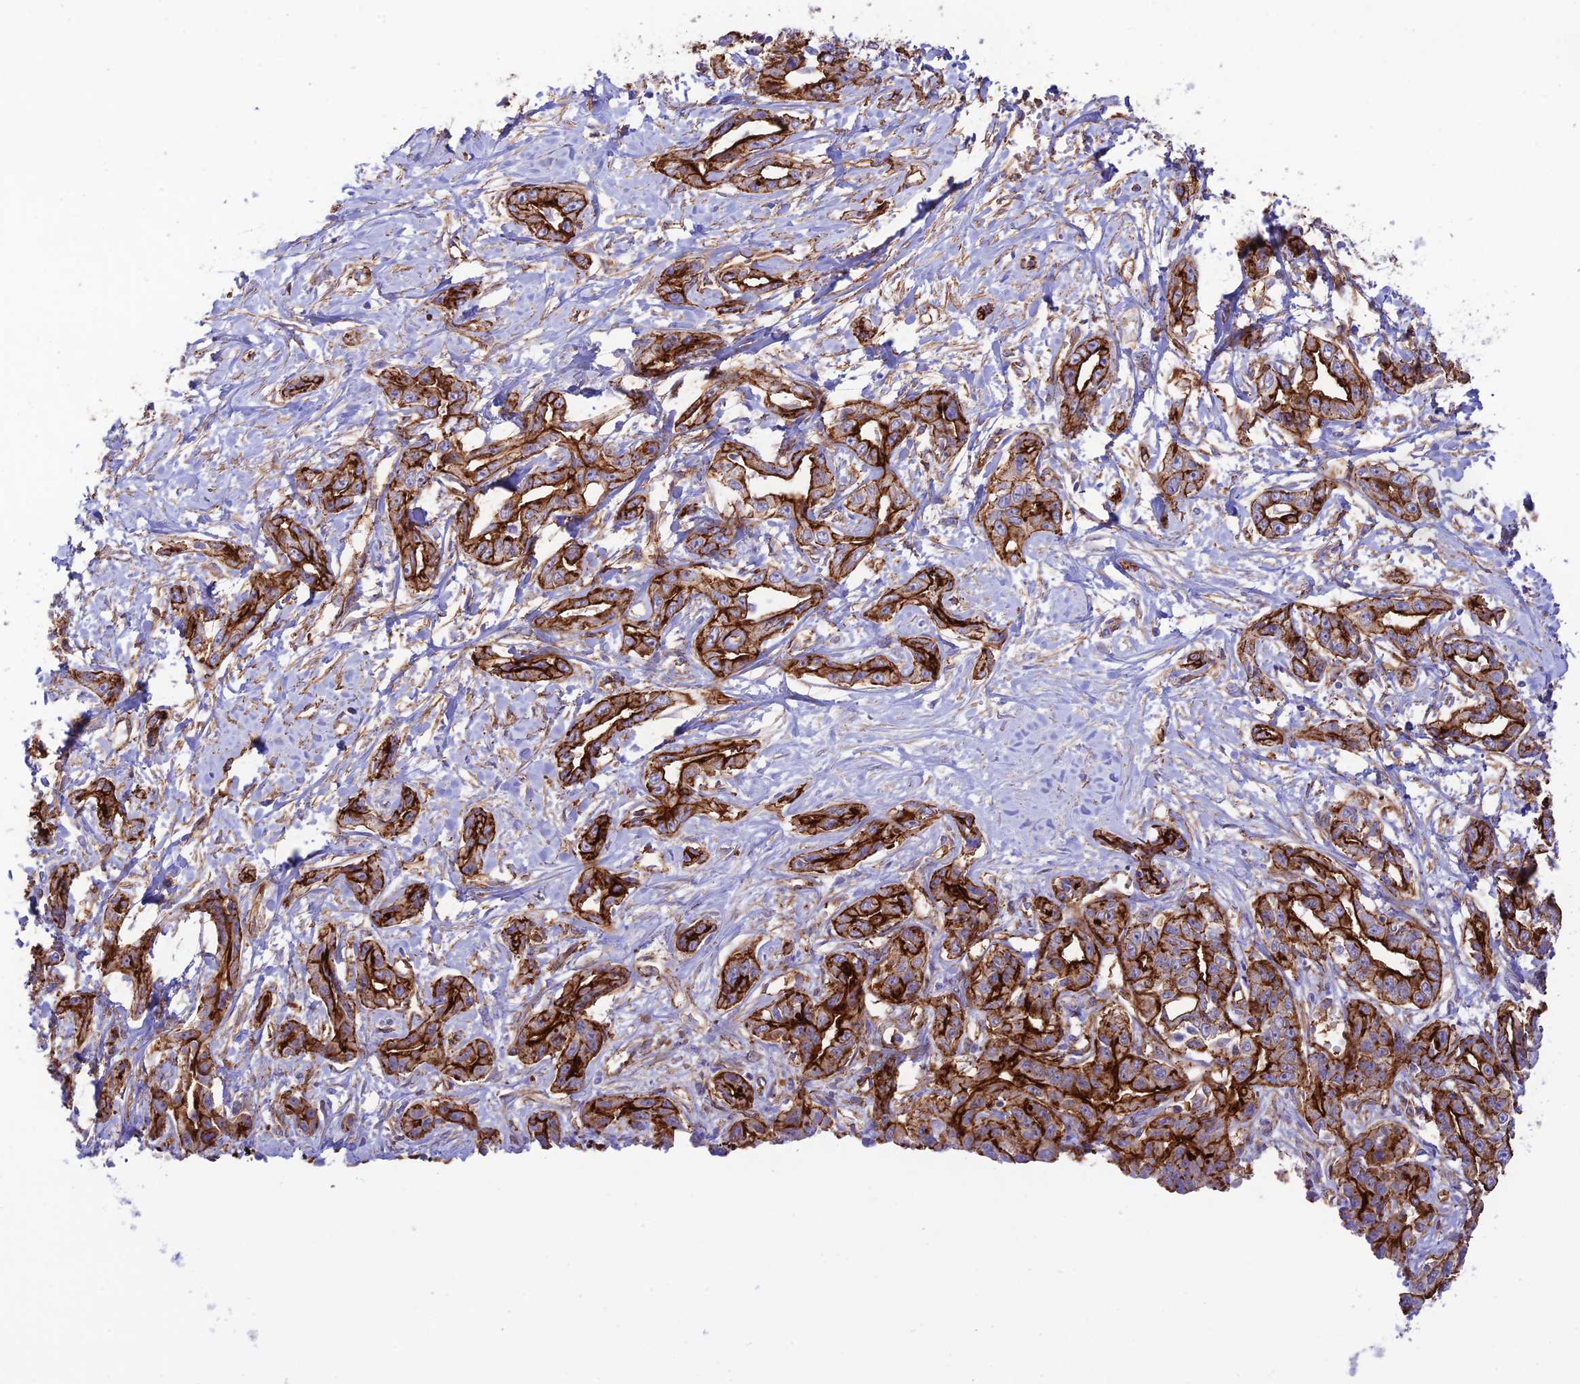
{"staining": {"intensity": "strong", "quantity": ">75%", "location": "cytoplasmic/membranous"}, "tissue": "liver cancer", "cell_type": "Tumor cells", "image_type": "cancer", "snomed": [{"axis": "morphology", "description": "Cholangiocarcinoma"}, {"axis": "topography", "description": "Liver"}], "caption": "This is a photomicrograph of immunohistochemistry (IHC) staining of liver cholangiocarcinoma, which shows strong expression in the cytoplasmic/membranous of tumor cells.", "gene": "YPEL5", "patient": {"sex": "male", "age": 59}}